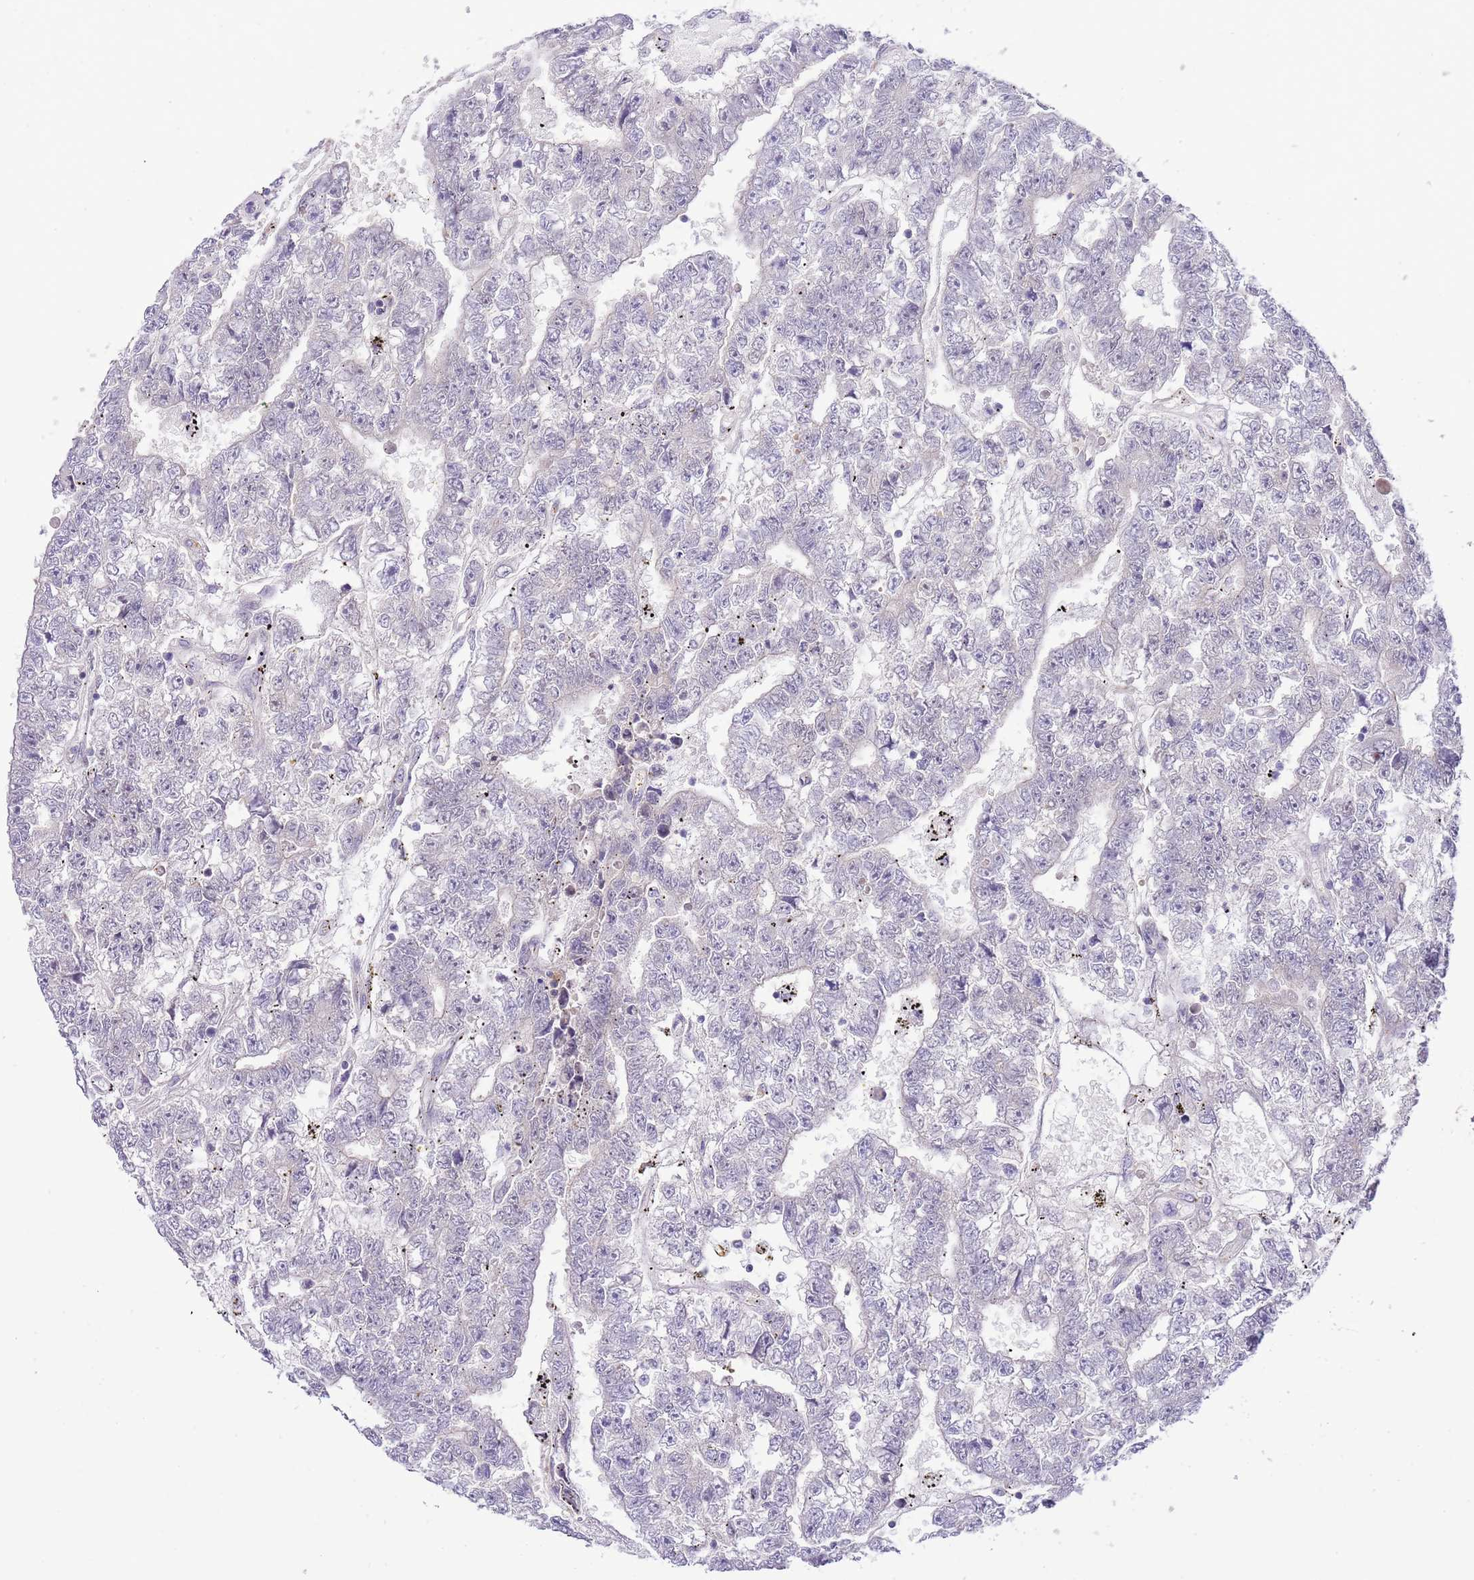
{"staining": {"intensity": "negative", "quantity": "none", "location": "none"}, "tissue": "testis cancer", "cell_type": "Tumor cells", "image_type": "cancer", "snomed": [{"axis": "morphology", "description": "Carcinoma, Embryonal, NOS"}, {"axis": "topography", "description": "Testis"}], "caption": "Protein analysis of embryonal carcinoma (testis) demonstrates no significant positivity in tumor cells.", "gene": "GALK2", "patient": {"sex": "male", "age": 25}}